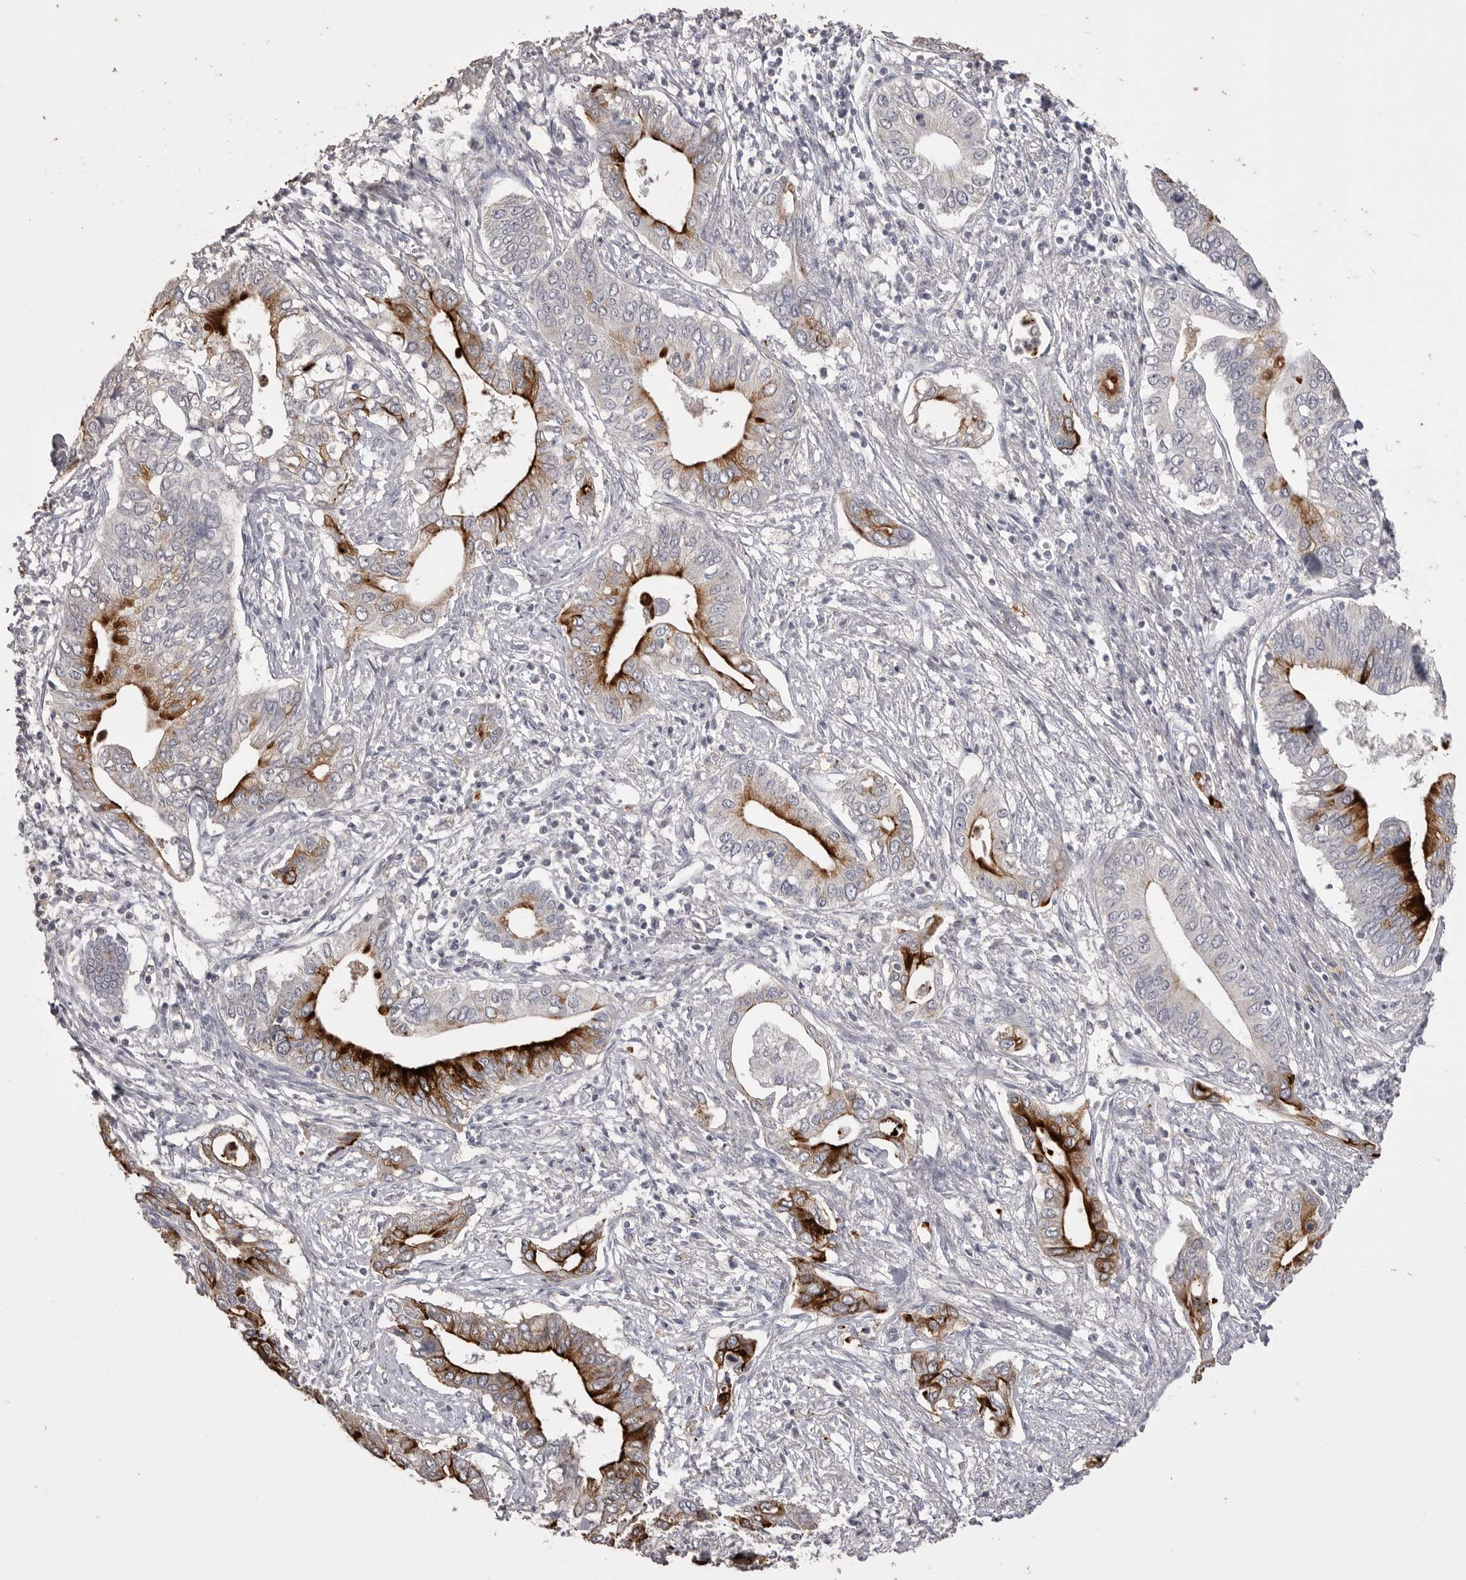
{"staining": {"intensity": "moderate", "quantity": ">75%", "location": "cytoplasmic/membranous"}, "tissue": "pancreatic cancer", "cell_type": "Tumor cells", "image_type": "cancer", "snomed": [{"axis": "morphology", "description": "Normal tissue, NOS"}, {"axis": "morphology", "description": "Adenocarcinoma, NOS"}, {"axis": "topography", "description": "Pancreas"}, {"axis": "topography", "description": "Peripheral nerve tissue"}], "caption": "Immunohistochemical staining of human pancreatic cancer (adenocarcinoma) shows moderate cytoplasmic/membranous protein expression in about >75% of tumor cells.", "gene": "MMP7", "patient": {"sex": "male", "age": 59}}